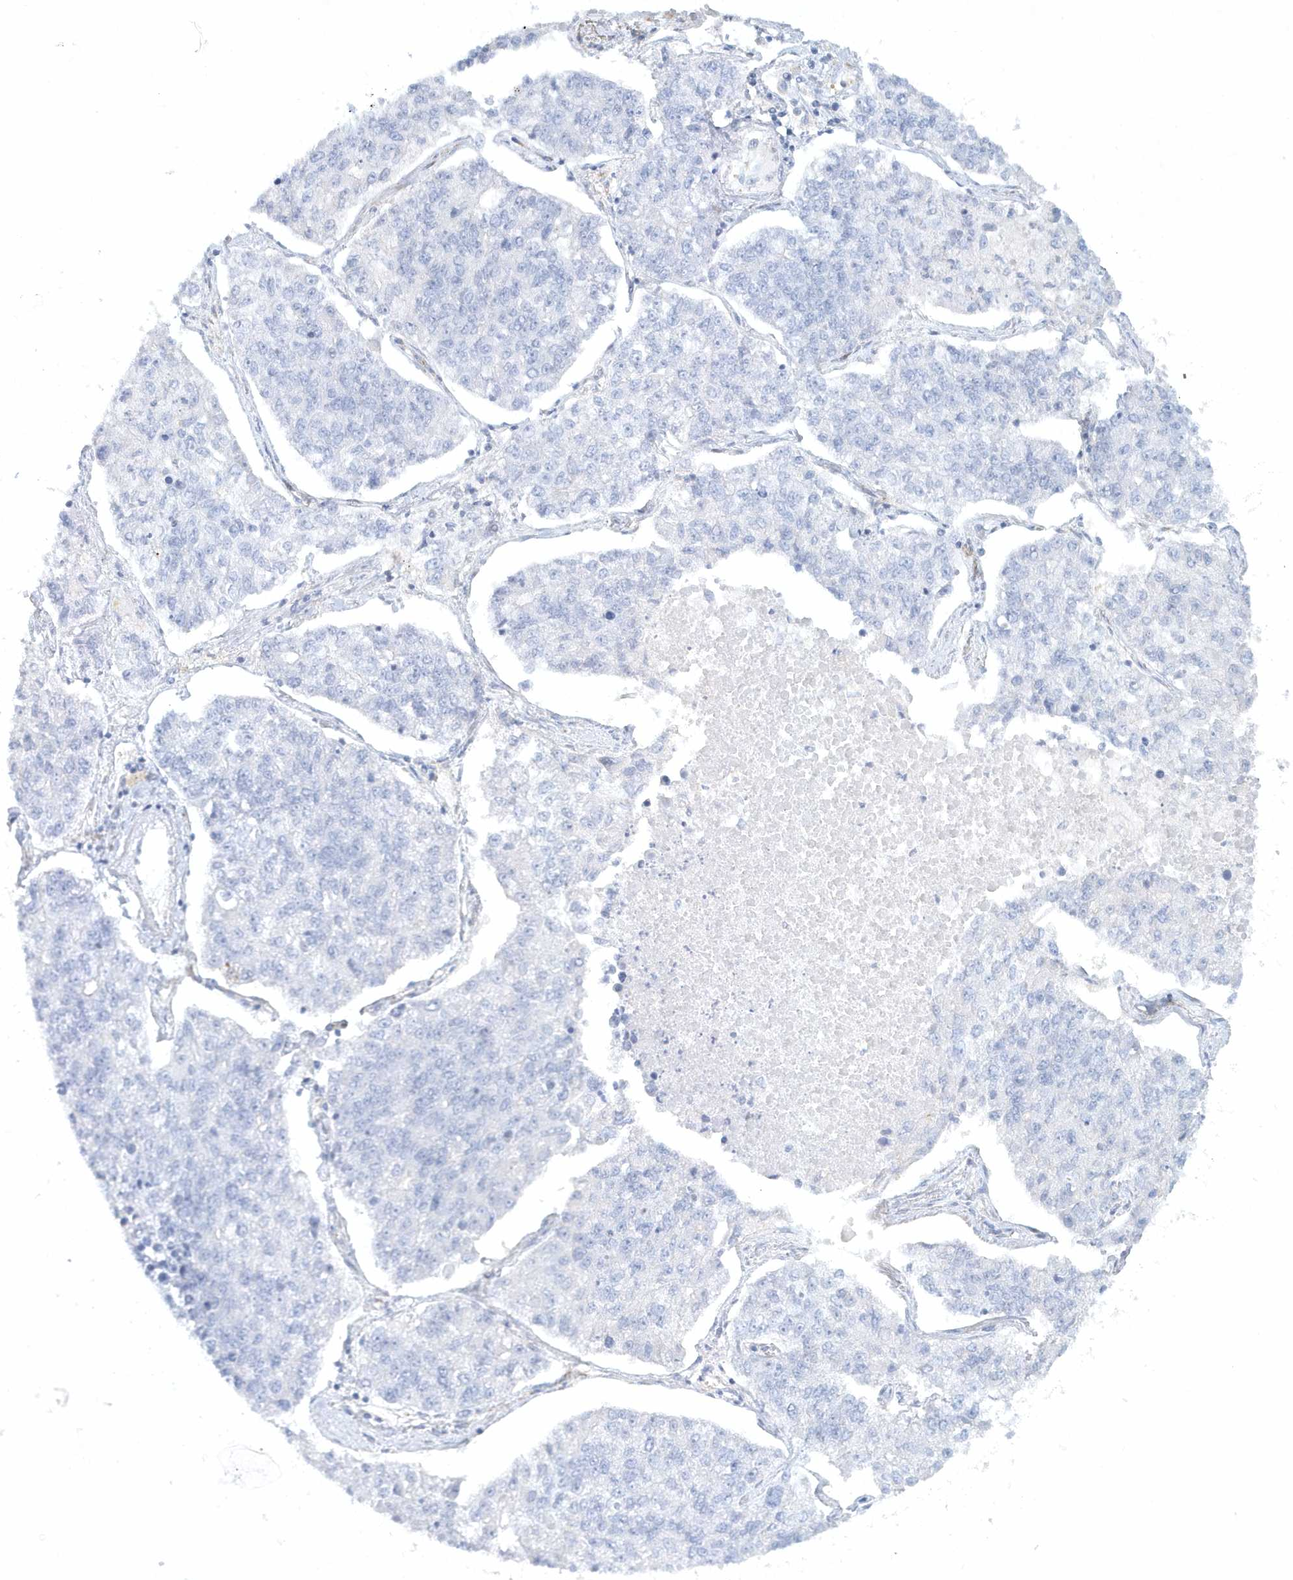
{"staining": {"intensity": "negative", "quantity": "none", "location": "none"}, "tissue": "lung cancer", "cell_type": "Tumor cells", "image_type": "cancer", "snomed": [{"axis": "morphology", "description": "Adenocarcinoma, NOS"}, {"axis": "topography", "description": "Lung"}], "caption": "This histopathology image is of lung cancer stained with immunohistochemistry to label a protein in brown with the nuclei are counter-stained blue. There is no staining in tumor cells. (Brightfield microscopy of DAB immunohistochemistry (IHC) at high magnification).", "gene": "DNAH1", "patient": {"sex": "male", "age": 49}}